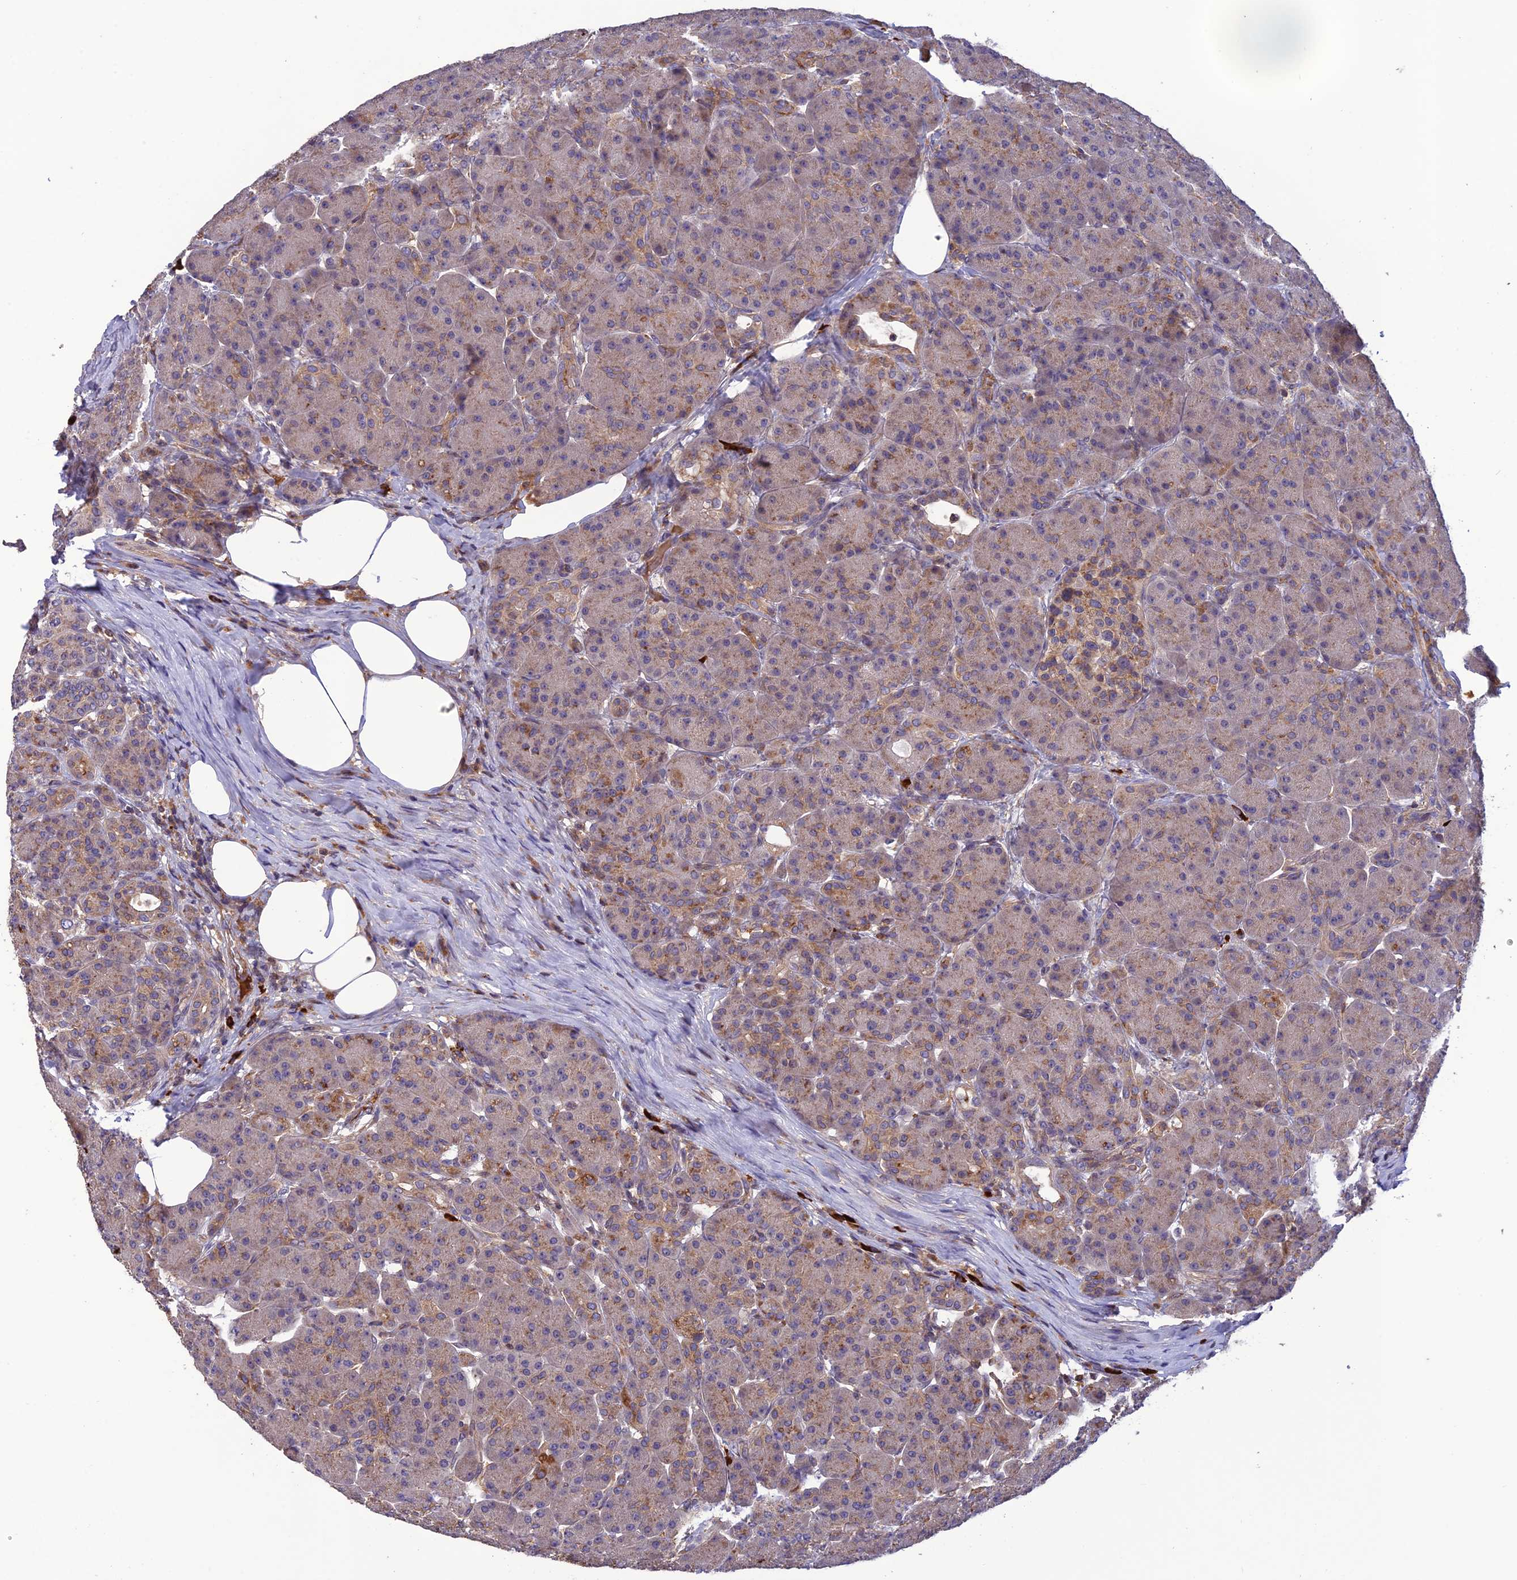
{"staining": {"intensity": "moderate", "quantity": "25%-75%", "location": "cytoplasmic/membranous"}, "tissue": "pancreas", "cell_type": "Exocrine glandular cells", "image_type": "normal", "snomed": [{"axis": "morphology", "description": "Normal tissue, NOS"}, {"axis": "topography", "description": "Pancreas"}], "caption": "DAB (3,3'-diaminobenzidine) immunohistochemical staining of unremarkable human pancreas shows moderate cytoplasmic/membranous protein positivity in about 25%-75% of exocrine glandular cells. The staining was performed using DAB to visualize the protein expression in brown, while the nuclei were stained in blue with hematoxylin (Magnification: 20x).", "gene": "MIOS", "patient": {"sex": "male", "age": 63}}